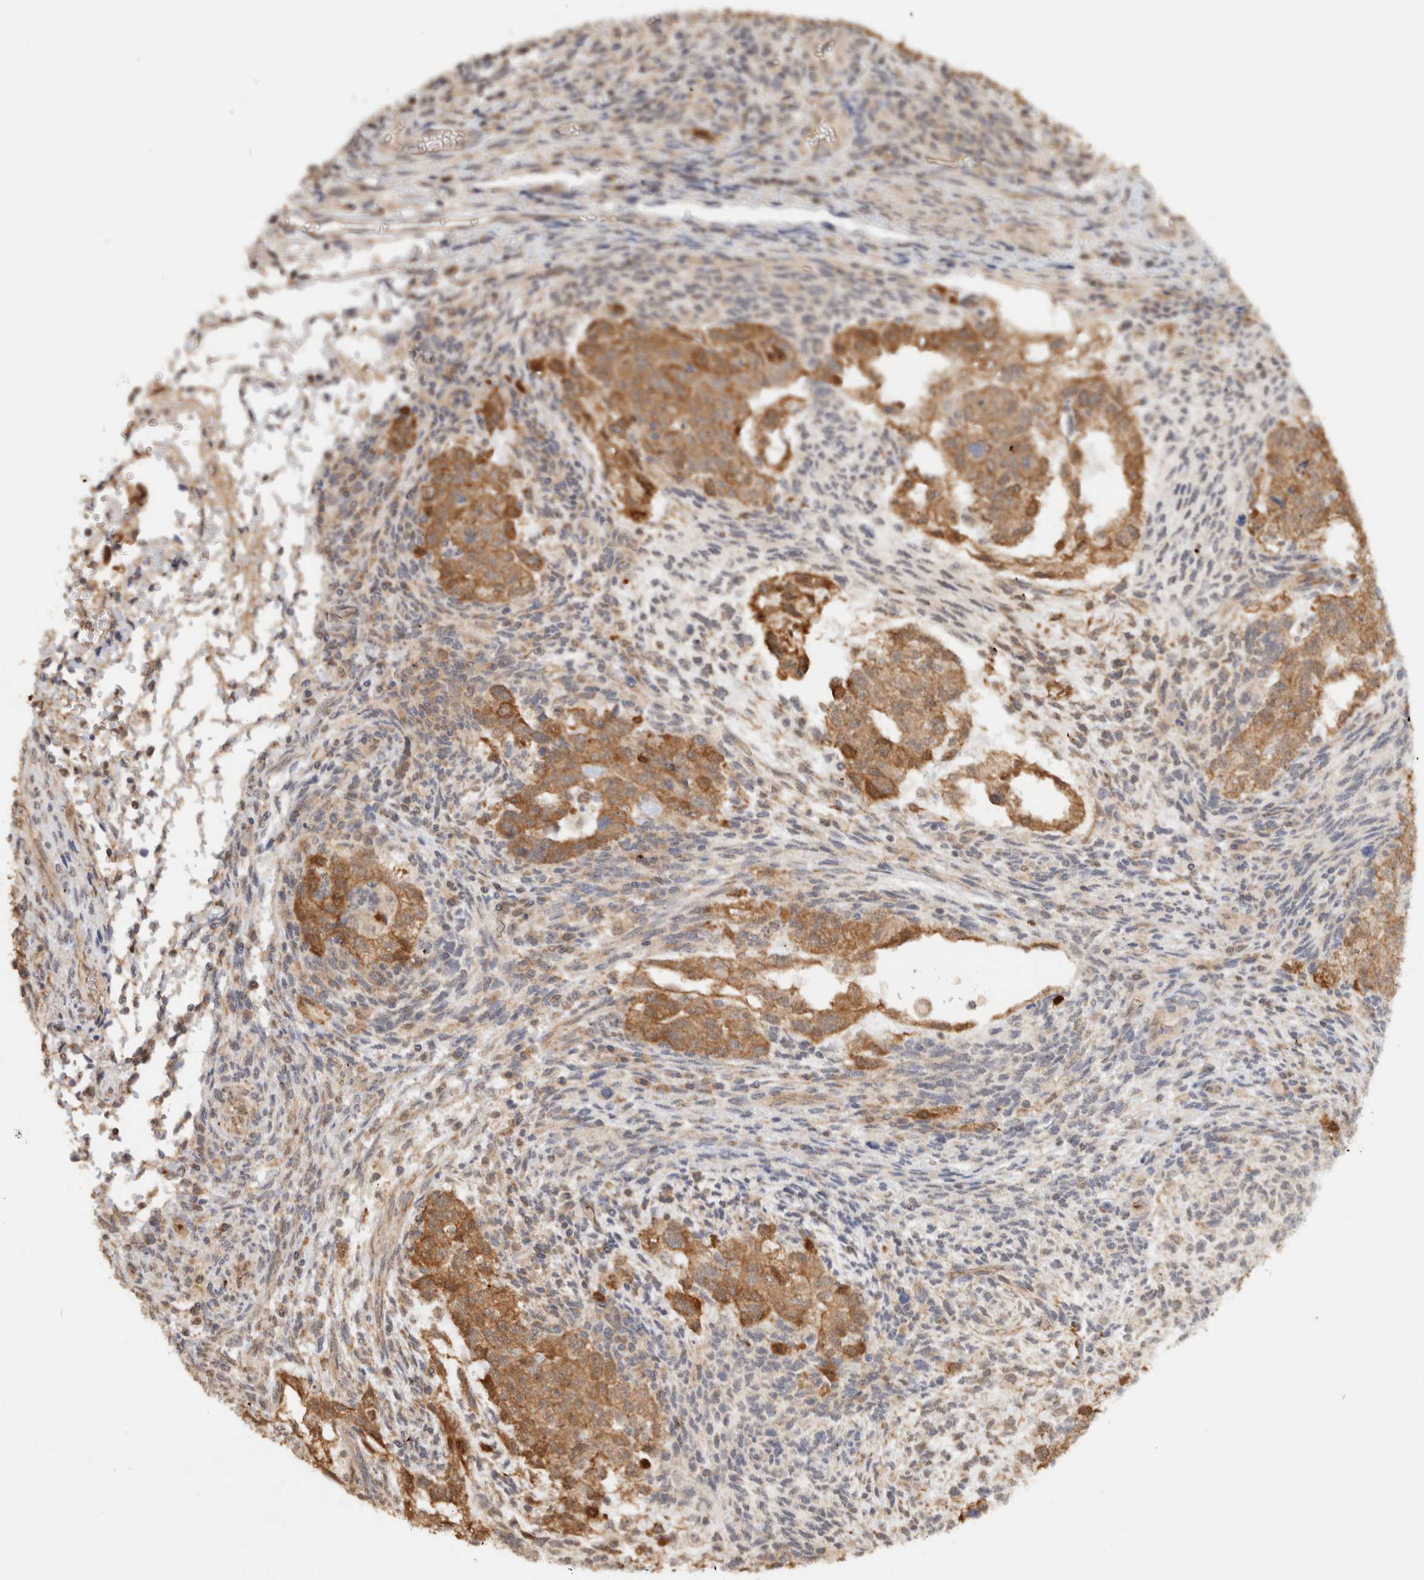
{"staining": {"intensity": "moderate", "quantity": ">75%", "location": "cytoplasmic/membranous"}, "tissue": "testis cancer", "cell_type": "Tumor cells", "image_type": "cancer", "snomed": [{"axis": "morphology", "description": "Normal tissue, NOS"}, {"axis": "morphology", "description": "Carcinoma, Embryonal, NOS"}, {"axis": "topography", "description": "Testis"}], "caption": "Moderate cytoplasmic/membranous protein expression is present in about >75% of tumor cells in testis cancer.", "gene": "CA13", "patient": {"sex": "male", "age": 36}}